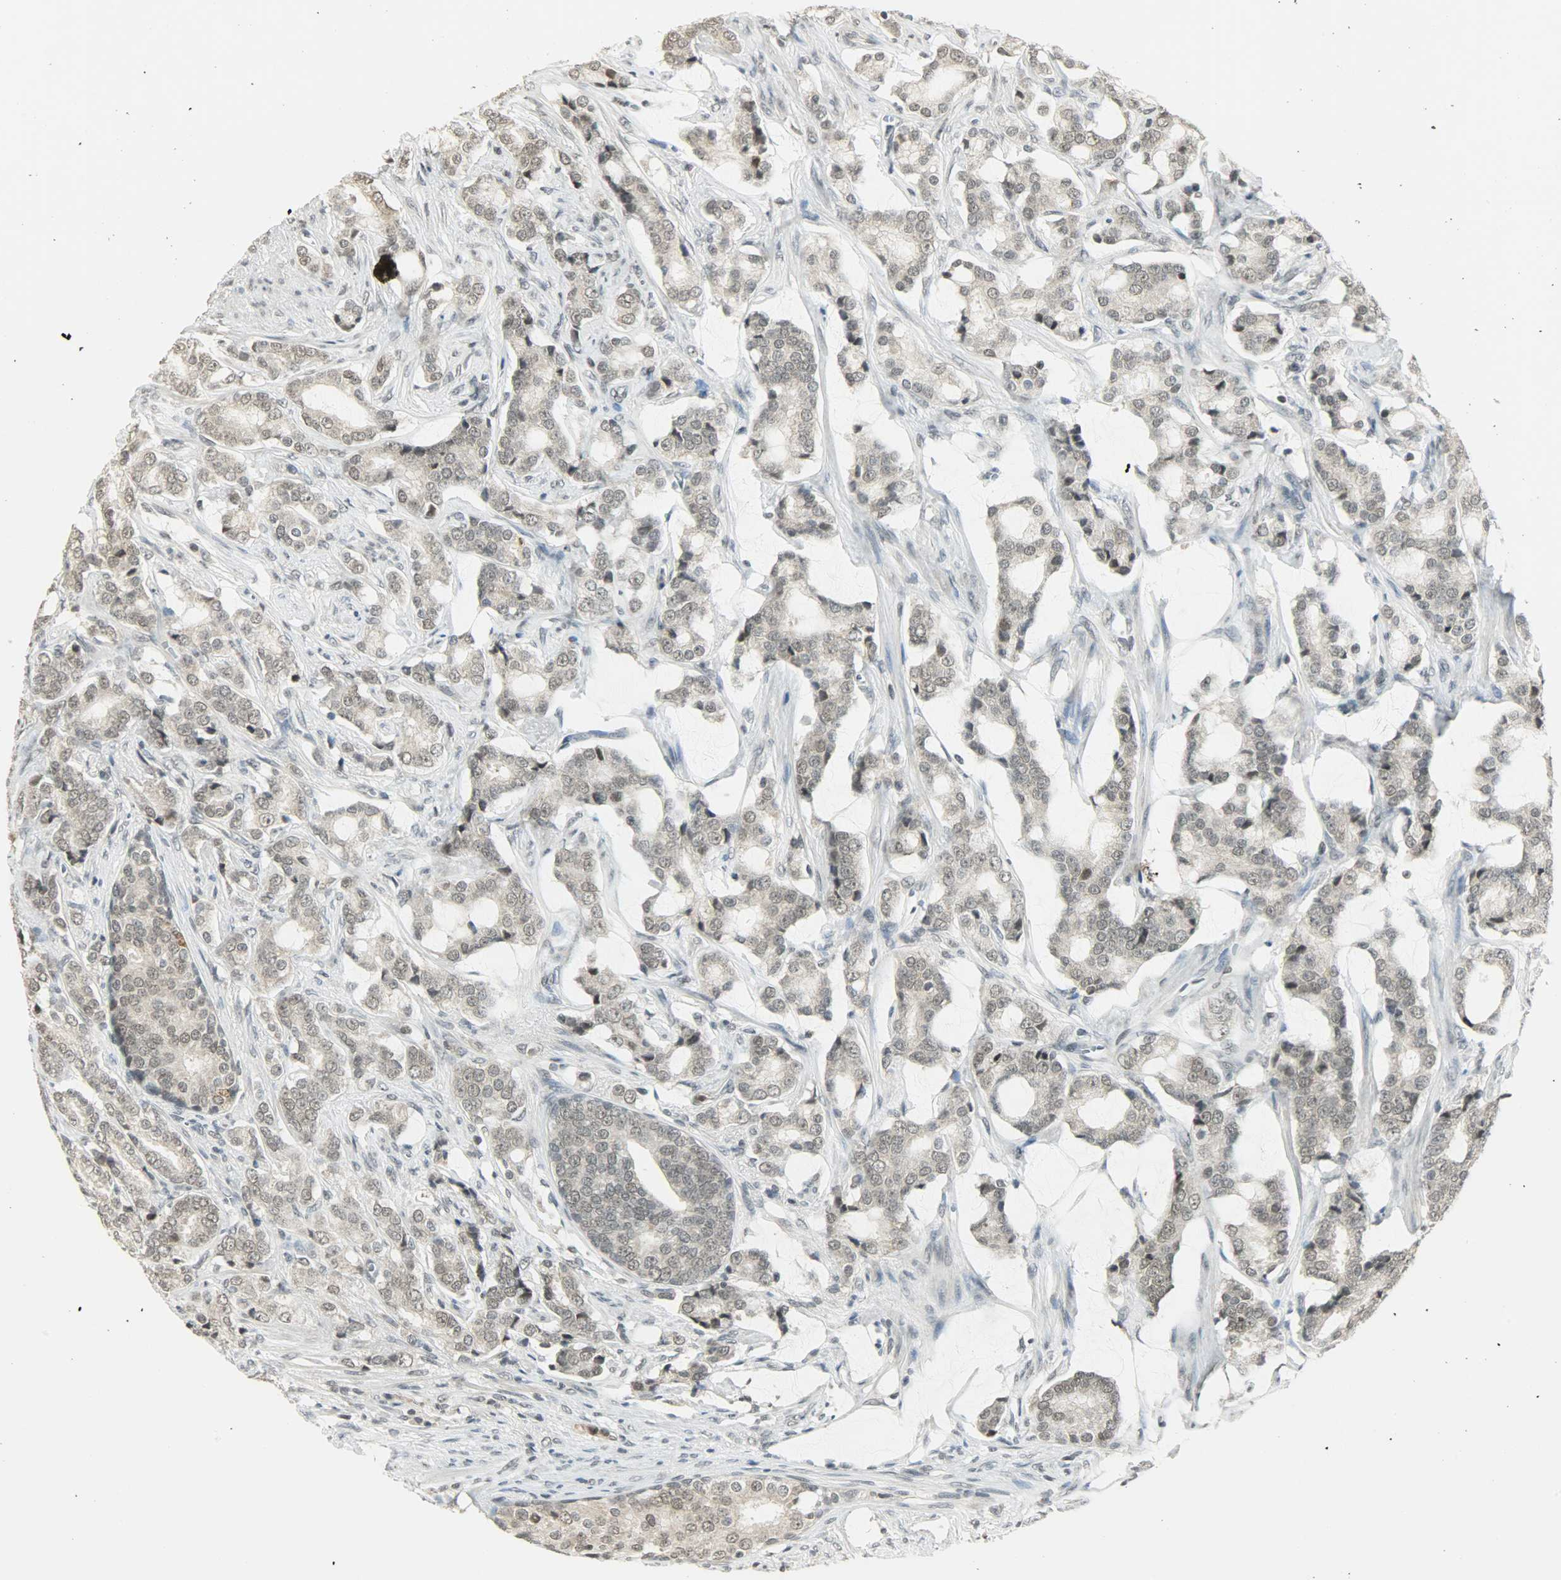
{"staining": {"intensity": "weak", "quantity": "25%-75%", "location": "nuclear"}, "tissue": "prostate cancer", "cell_type": "Tumor cells", "image_type": "cancer", "snomed": [{"axis": "morphology", "description": "Adenocarcinoma, Low grade"}, {"axis": "topography", "description": "Prostate"}], "caption": "This is an image of immunohistochemistry (IHC) staining of prostate cancer, which shows weak staining in the nuclear of tumor cells.", "gene": "SMARCA5", "patient": {"sex": "male", "age": 58}}